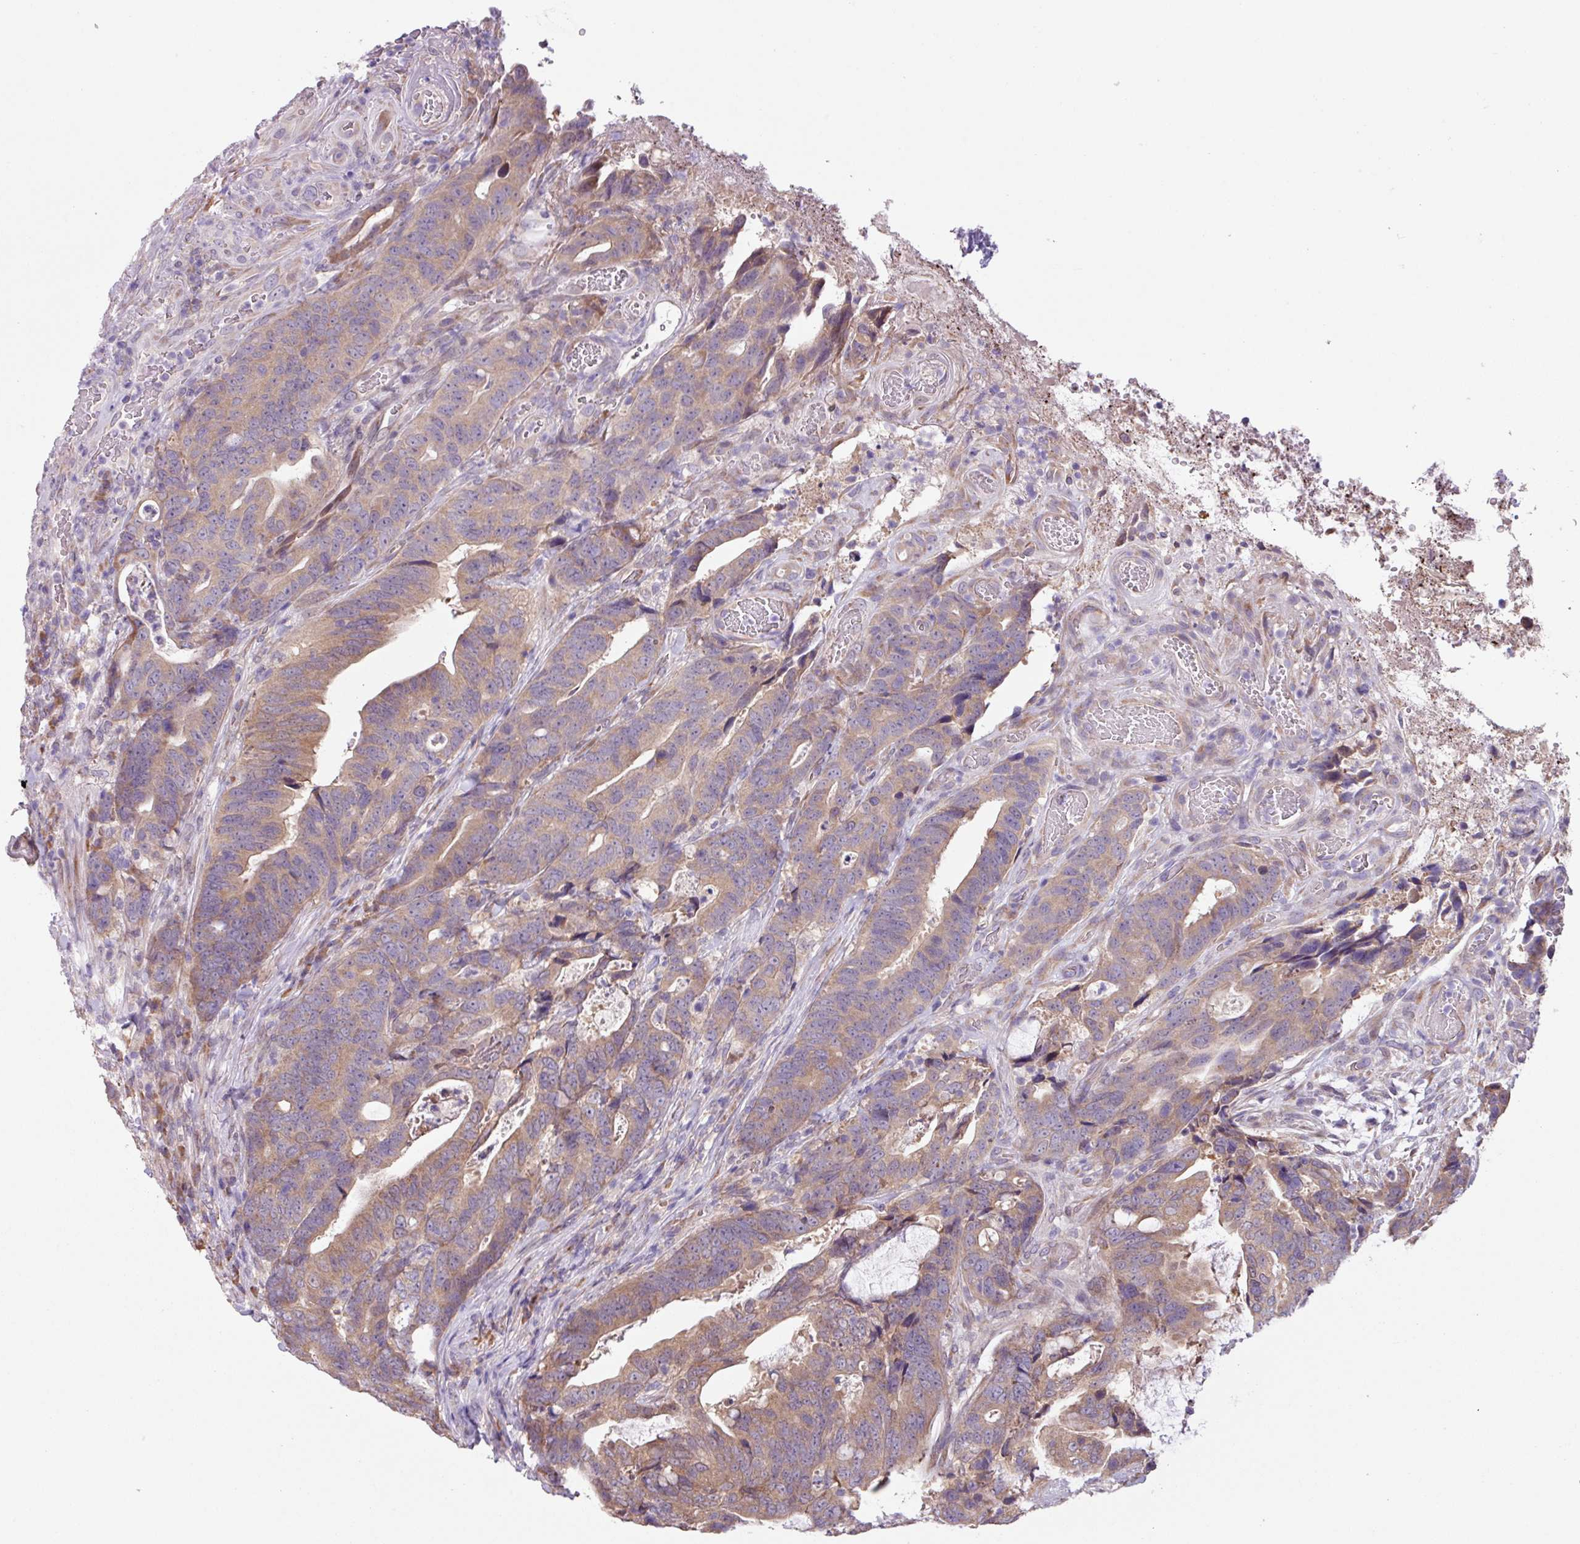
{"staining": {"intensity": "moderate", "quantity": ">75%", "location": "cytoplasmic/membranous"}, "tissue": "colorectal cancer", "cell_type": "Tumor cells", "image_type": "cancer", "snomed": [{"axis": "morphology", "description": "Adenocarcinoma, NOS"}, {"axis": "topography", "description": "Colon"}], "caption": "The photomicrograph shows staining of colorectal cancer (adenocarcinoma), revealing moderate cytoplasmic/membranous protein positivity (brown color) within tumor cells.", "gene": "C20orf27", "patient": {"sex": "female", "age": 82}}